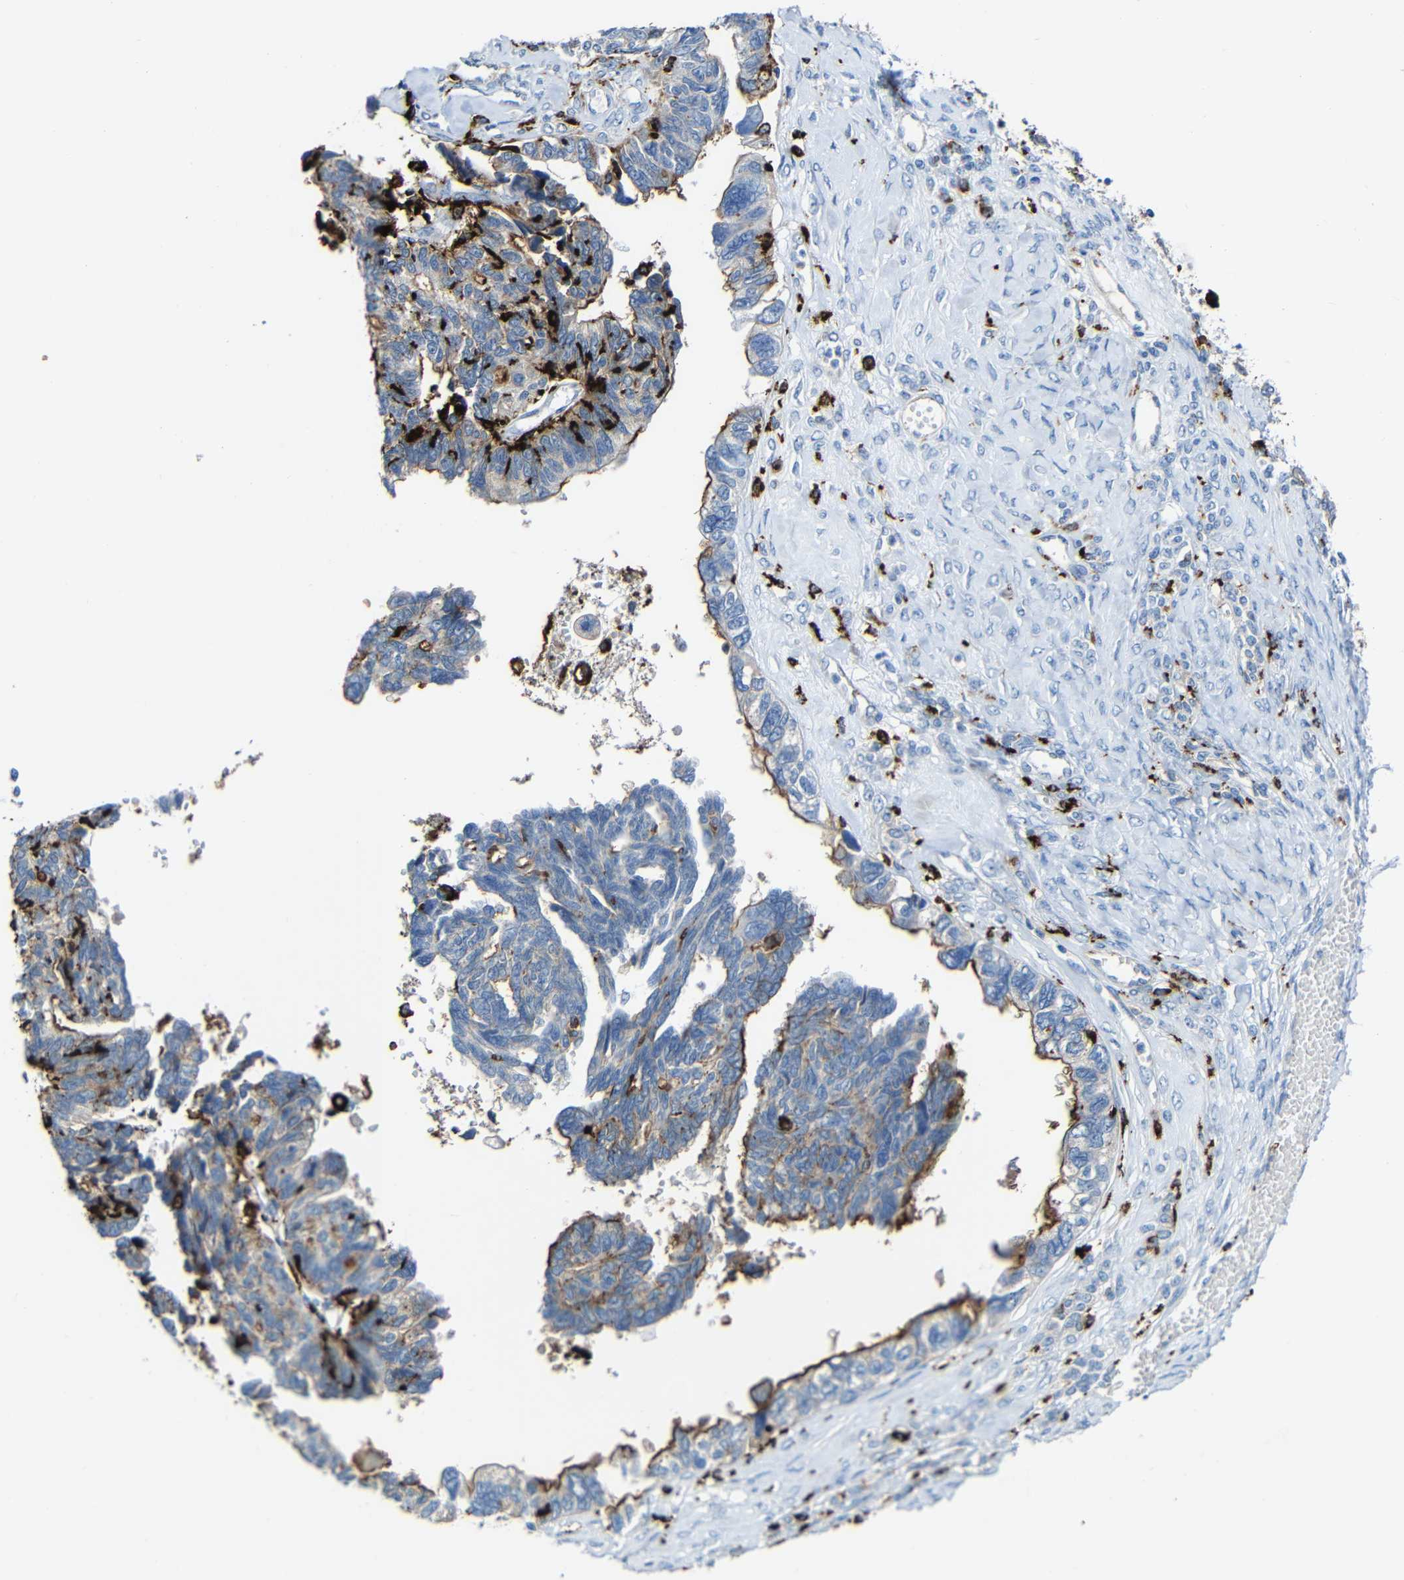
{"staining": {"intensity": "strong", "quantity": "<25%", "location": "cytoplasmic/membranous"}, "tissue": "ovarian cancer", "cell_type": "Tumor cells", "image_type": "cancer", "snomed": [{"axis": "morphology", "description": "Cystadenocarcinoma, serous, NOS"}, {"axis": "topography", "description": "Ovary"}], "caption": "Immunohistochemical staining of human ovarian serous cystadenocarcinoma shows strong cytoplasmic/membranous protein staining in about <25% of tumor cells.", "gene": "HLA-DMA", "patient": {"sex": "female", "age": 79}}